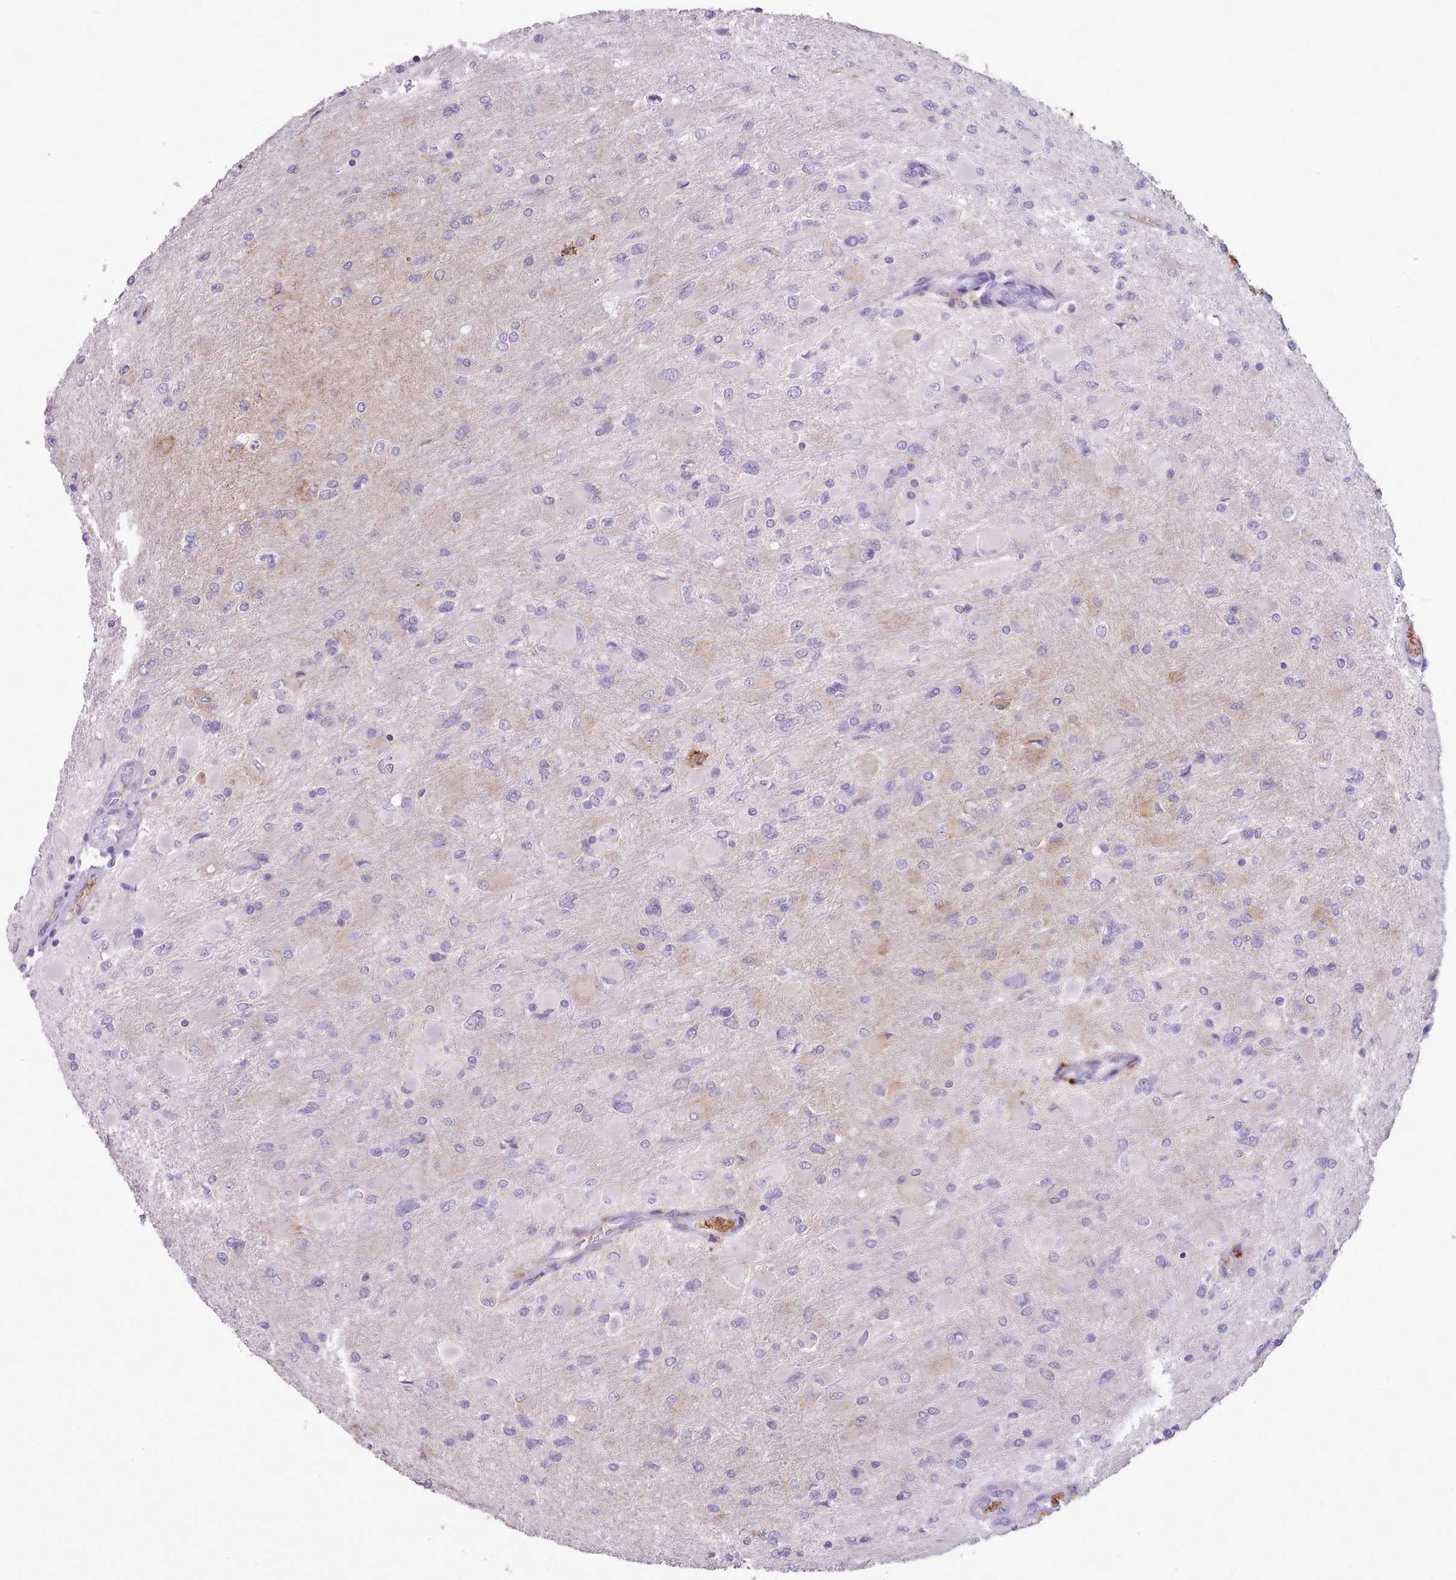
{"staining": {"intensity": "negative", "quantity": "none", "location": "none"}, "tissue": "glioma", "cell_type": "Tumor cells", "image_type": "cancer", "snomed": [{"axis": "morphology", "description": "Glioma, malignant, High grade"}, {"axis": "topography", "description": "Cerebral cortex"}], "caption": "Immunohistochemistry (IHC) photomicrograph of neoplastic tissue: human high-grade glioma (malignant) stained with DAB shows no significant protein expression in tumor cells.", "gene": "AK4", "patient": {"sex": "female", "age": 36}}